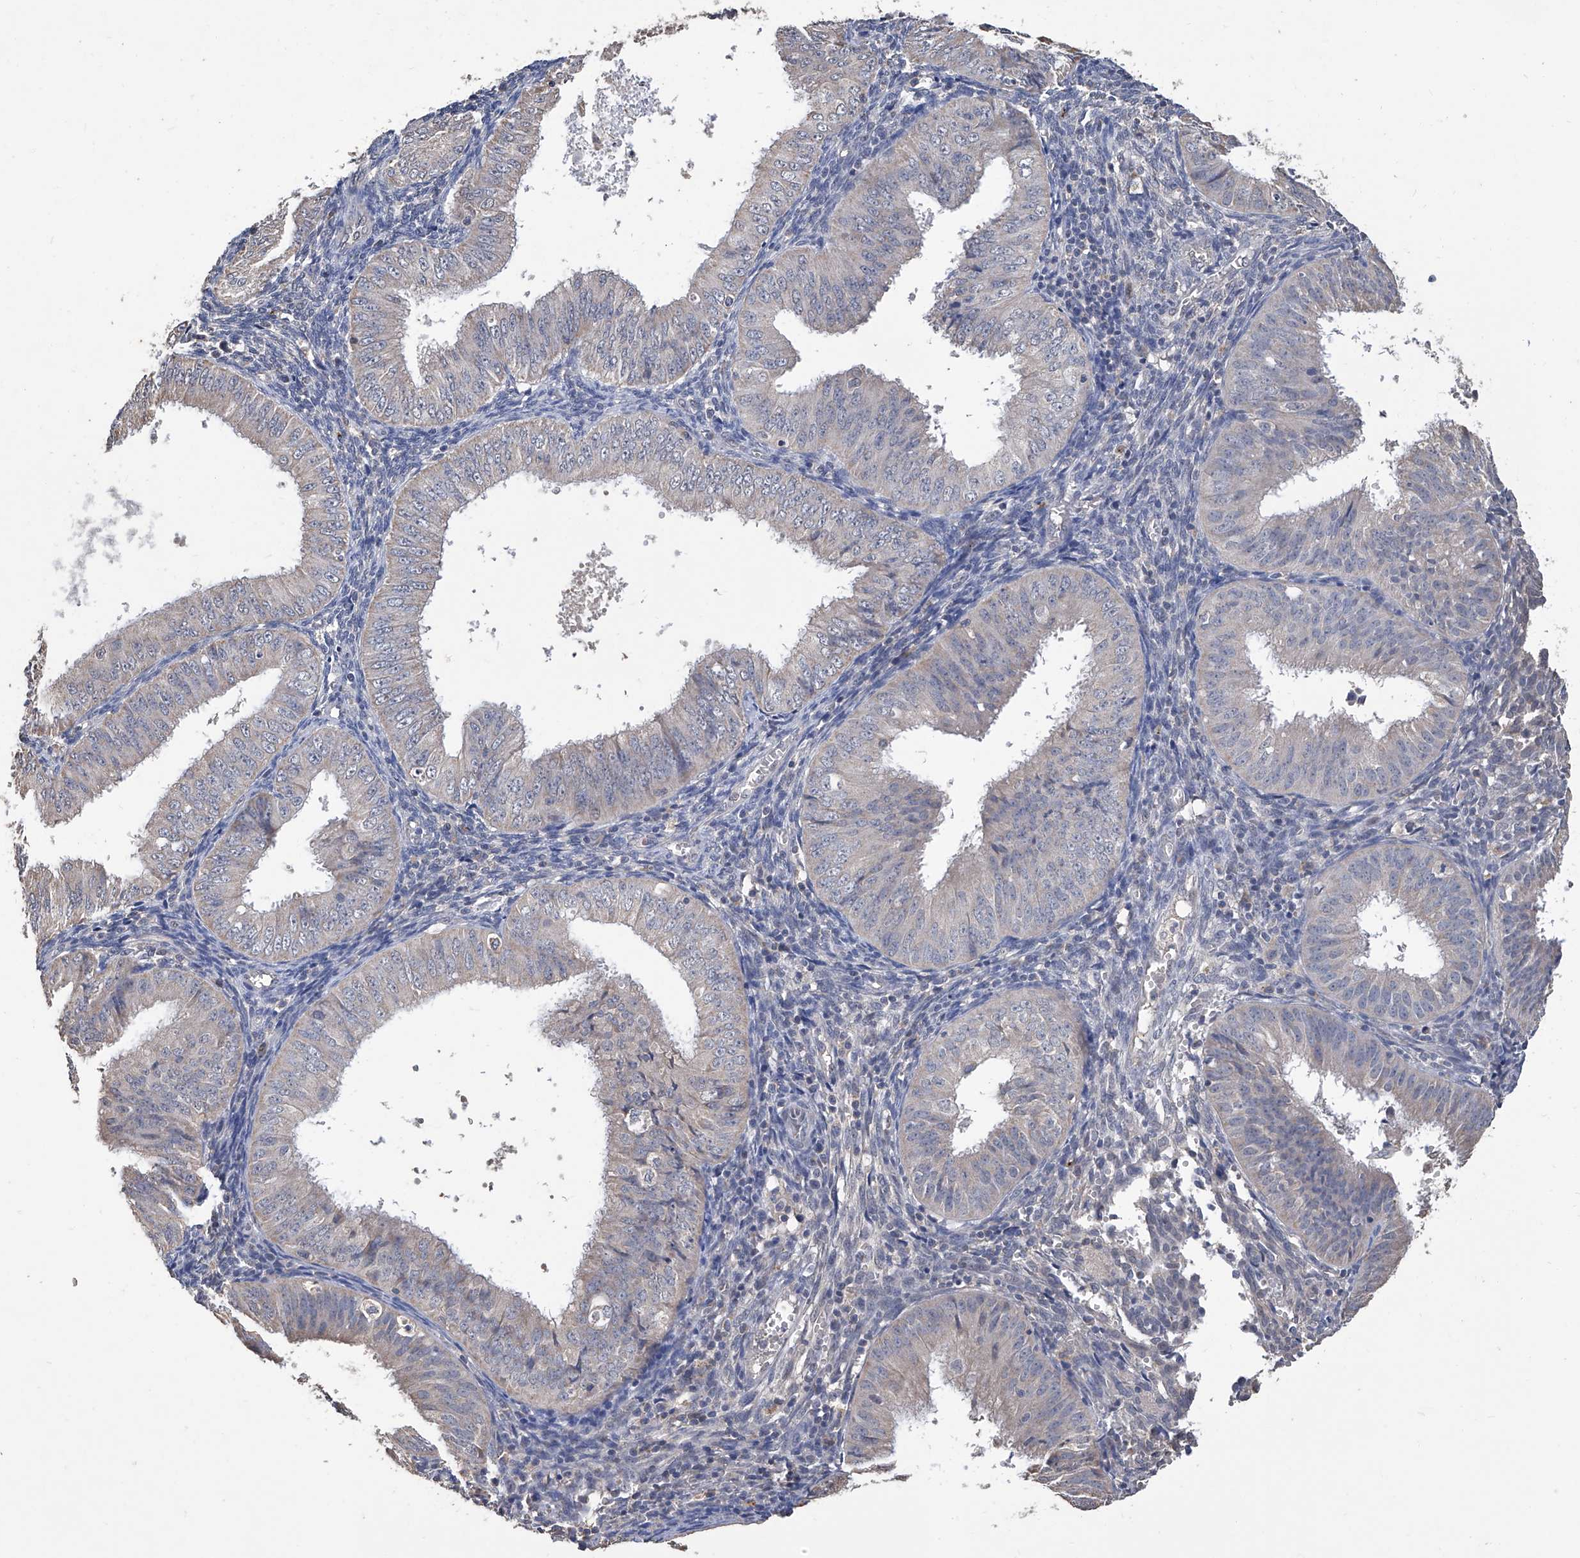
{"staining": {"intensity": "negative", "quantity": "none", "location": "none"}, "tissue": "endometrial cancer", "cell_type": "Tumor cells", "image_type": "cancer", "snomed": [{"axis": "morphology", "description": "Normal tissue, NOS"}, {"axis": "morphology", "description": "Adenocarcinoma, NOS"}, {"axis": "topography", "description": "Endometrium"}], "caption": "Tumor cells are negative for protein expression in human adenocarcinoma (endometrial).", "gene": "GPT", "patient": {"sex": "female", "age": 53}}